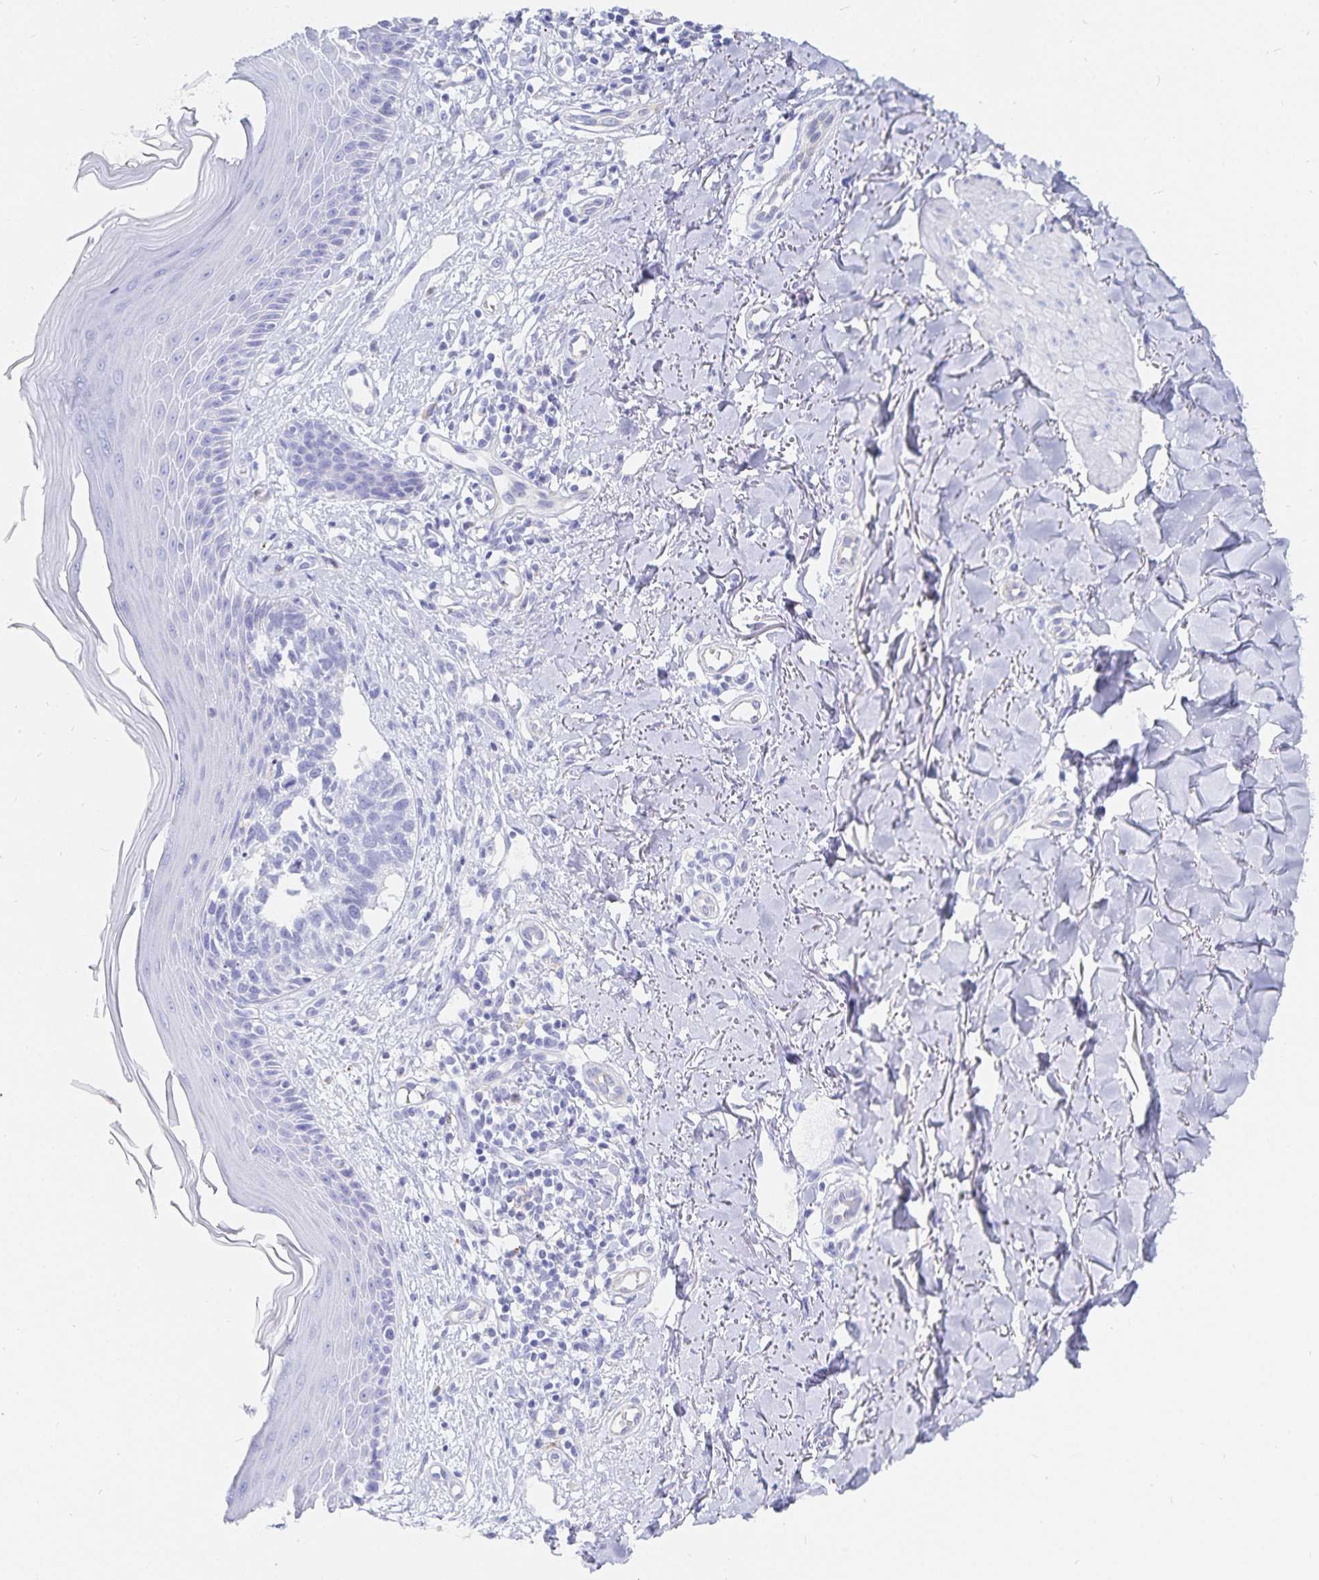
{"staining": {"intensity": "negative", "quantity": "none", "location": "none"}, "tissue": "skin cancer", "cell_type": "Tumor cells", "image_type": "cancer", "snomed": [{"axis": "morphology", "description": "Basal cell carcinoma"}, {"axis": "topography", "description": "Skin"}], "caption": "Tumor cells are negative for brown protein staining in skin cancer (basal cell carcinoma).", "gene": "INSL5", "patient": {"sex": "female", "age": 45}}